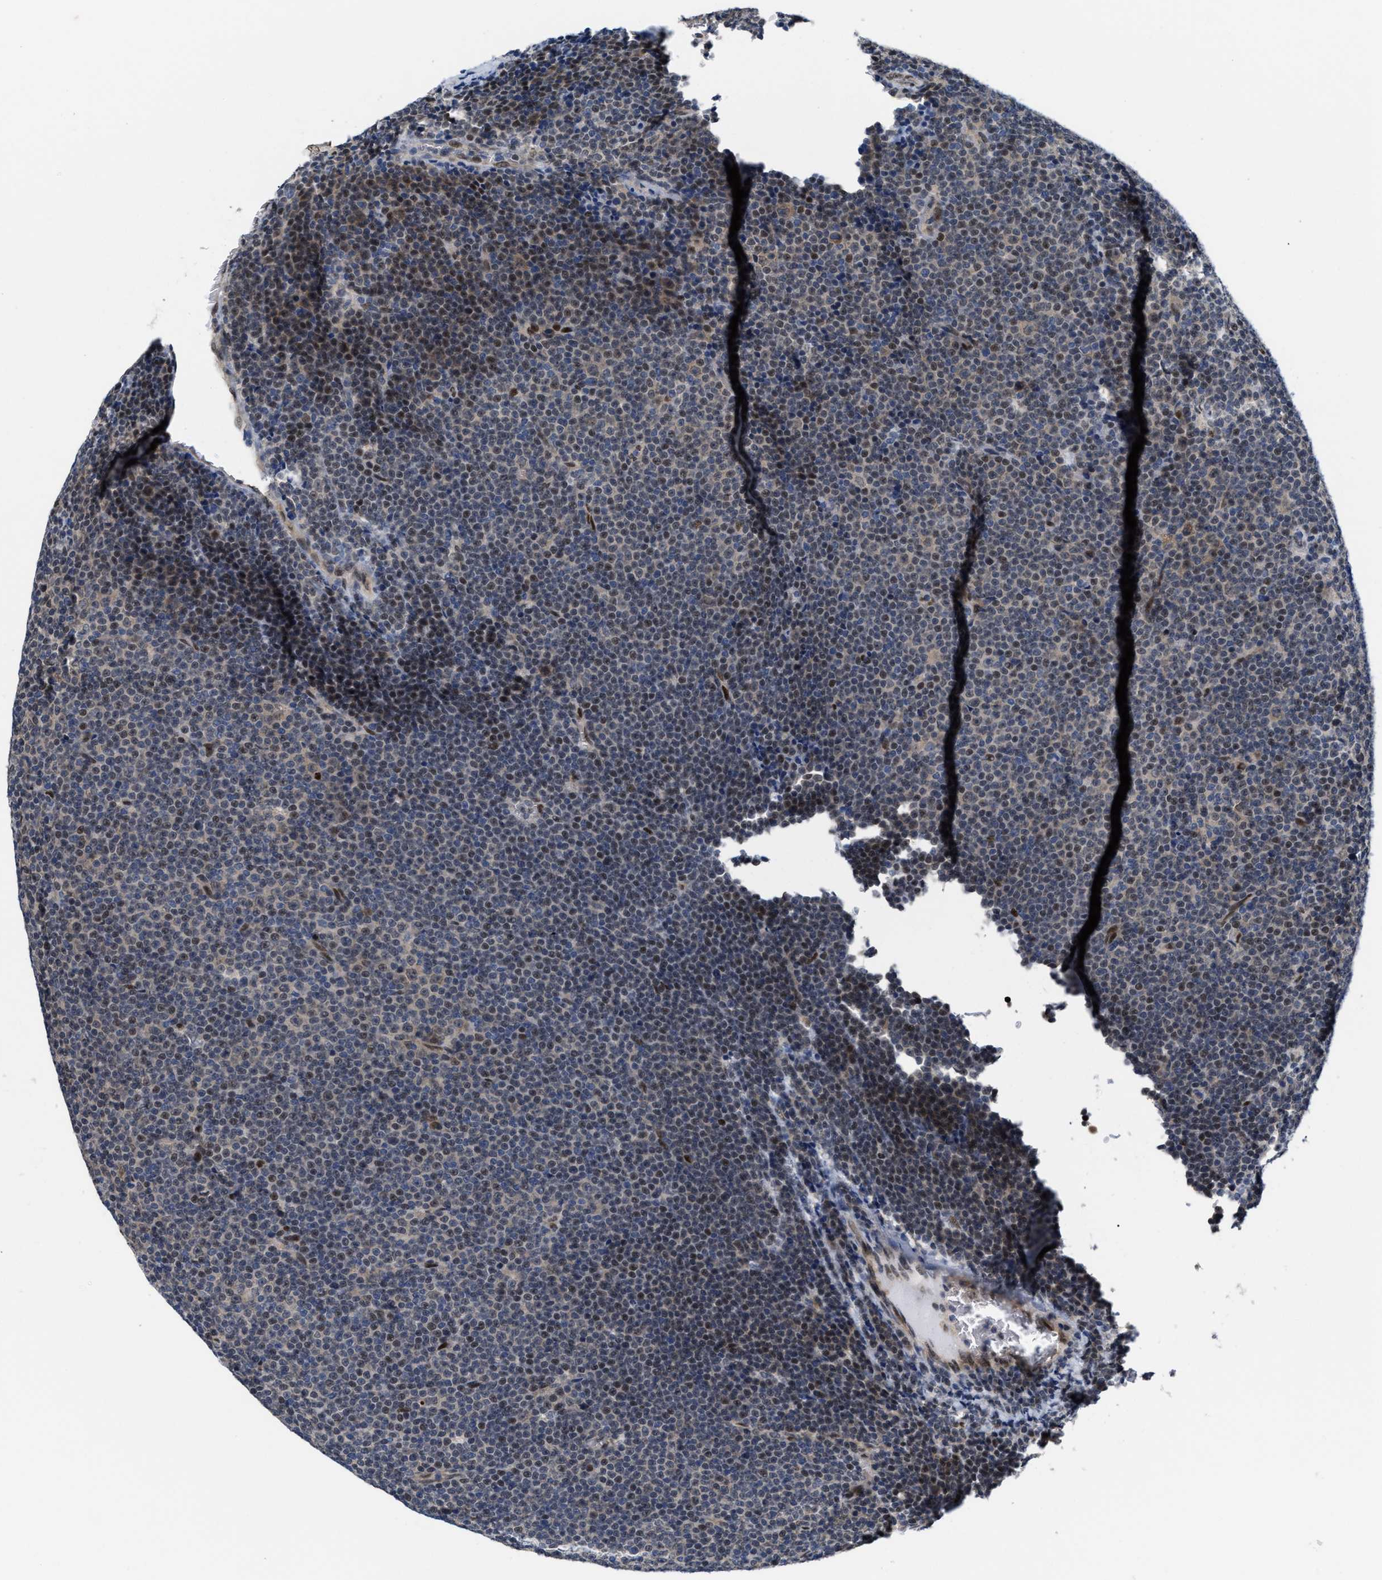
{"staining": {"intensity": "moderate", "quantity": "25%-75%", "location": "cytoplasmic/membranous,nuclear"}, "tissue": "lymphoma", "cell_type": "Tumor cells", "image_type": "cancer", "snomed": [{"axis": "morphology", "description": "Malignant lymphoma, non-Hodgkin's type, Low grade"}, {"axis": "topography", "description": "Lymph node"}], "caption": "Immunohistochemical staining of lymphoma shows moderate cytoplasmic/membranous and nuclear protein staining in about 25%-75% of tumor cells.", "gene": "TCF4", "patient": {"sex": "female", "age": 67}}